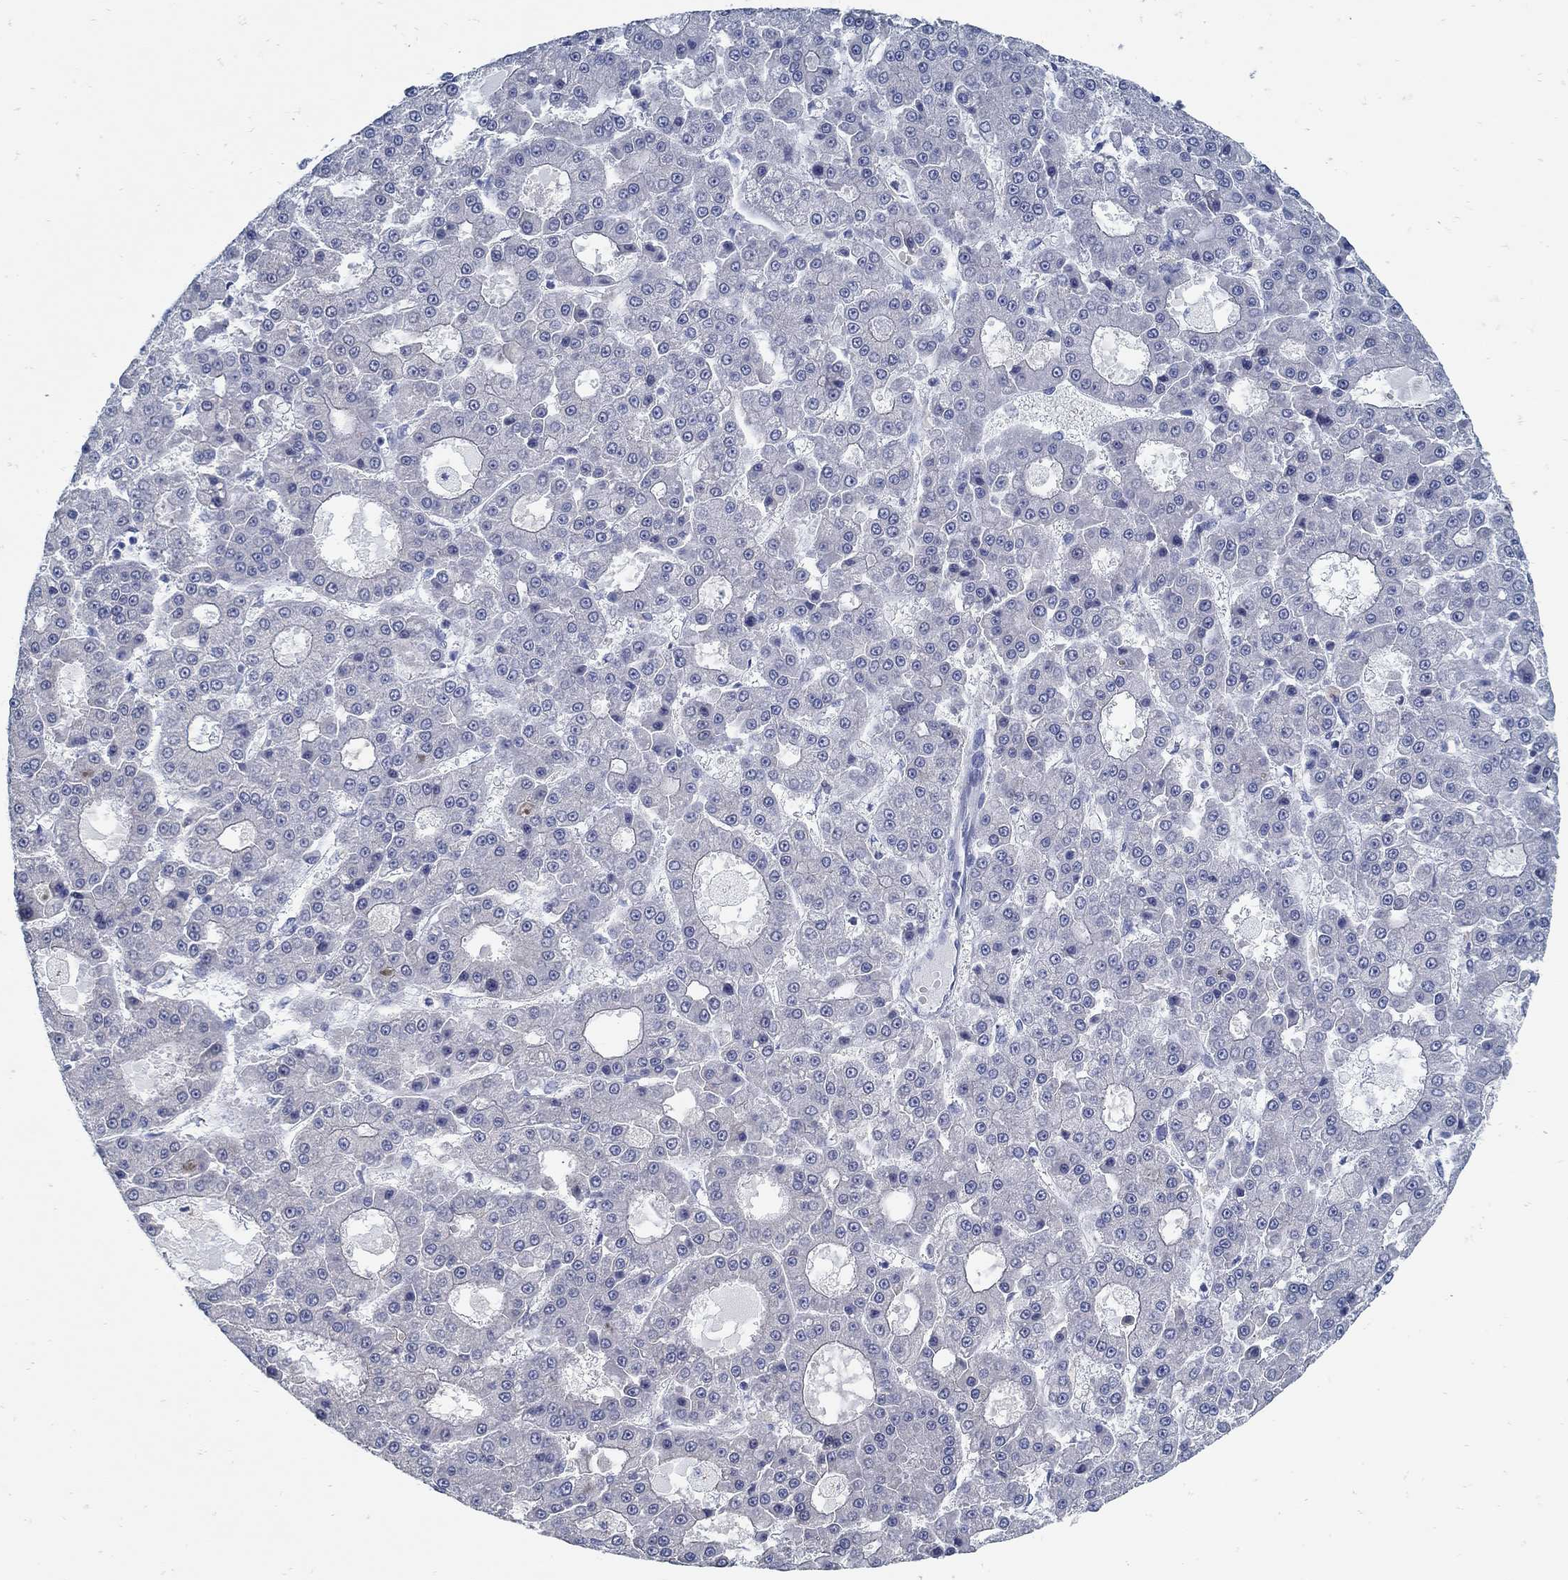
{"staining": {"intensity": "negative", "quantity": "none", "location": "none"}, "tissue": "liver cancer", "cell_type": "Tumor cells", "image_type": "cancer", "snomed": [{"axis": "morphology", "description": "Carcinoma, Hepatocellular, NOS"}, {"axis": "topography", "description": "Liver"}], "caption": "Tumor cells are negative for brown protein staining in hepatocellular carcinoma (liver).", "gene": "ZFAND4", "patient": {"sex": "male", "age": 70}}